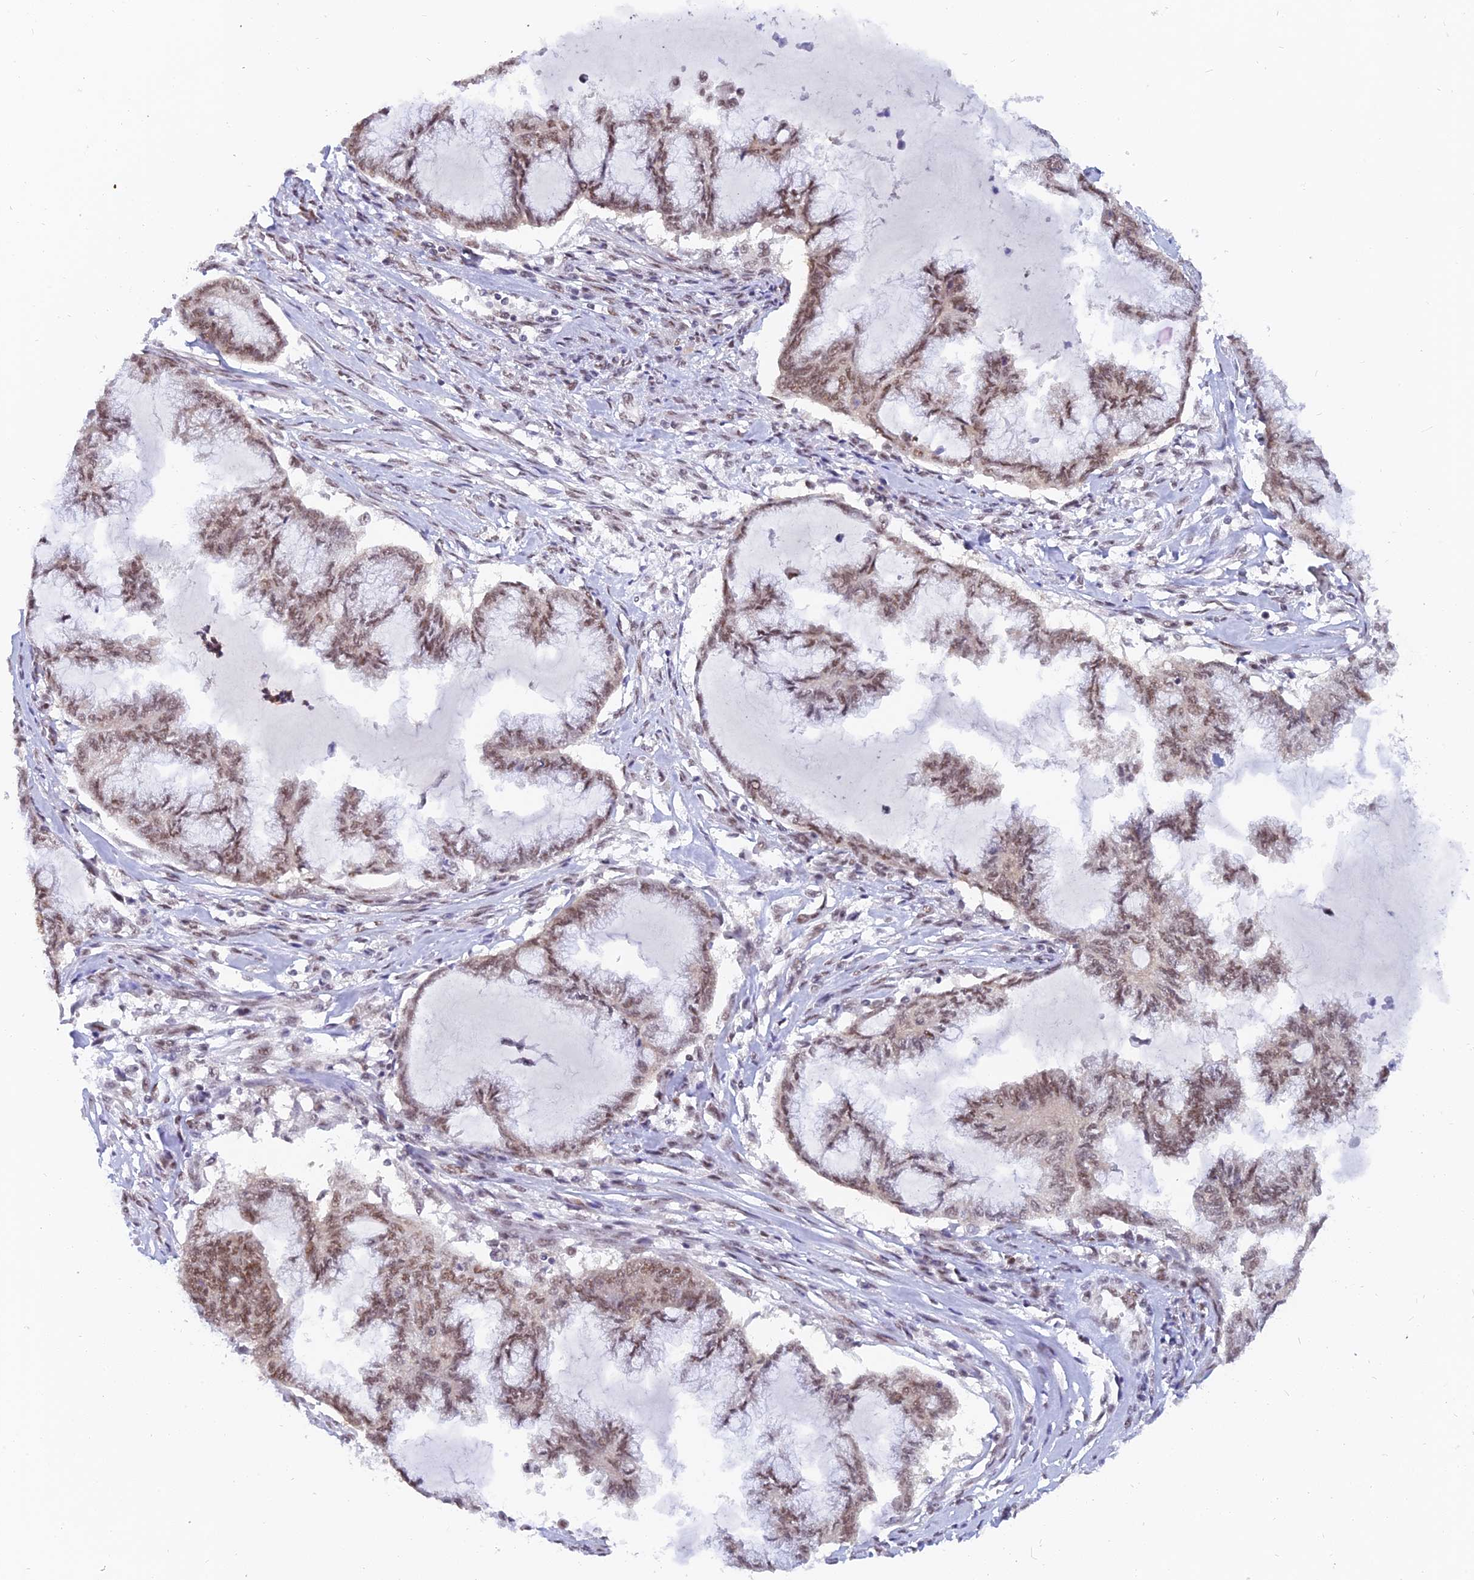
{"staining": {"intensity": "moderate", "quantity": ">75%", "location": "nuclear"}, "tissue": "endometrial cancer", "cell_type": "Tumor cells", "image_type": "cancer", "snomed": [{"axis": "morphology", "description": "Adenocarcinoma, NOS"}, {"axis": "topography", "description": "Endometrium"}], "caption": "Immunohistochemical staining of endometrial adenocarcinoma exhibits medium levels of moderate nuclear protein staining in about >75% of tumor cells.", "gene": "DPY30", "patient": {"sex": "female", "age": 86}}